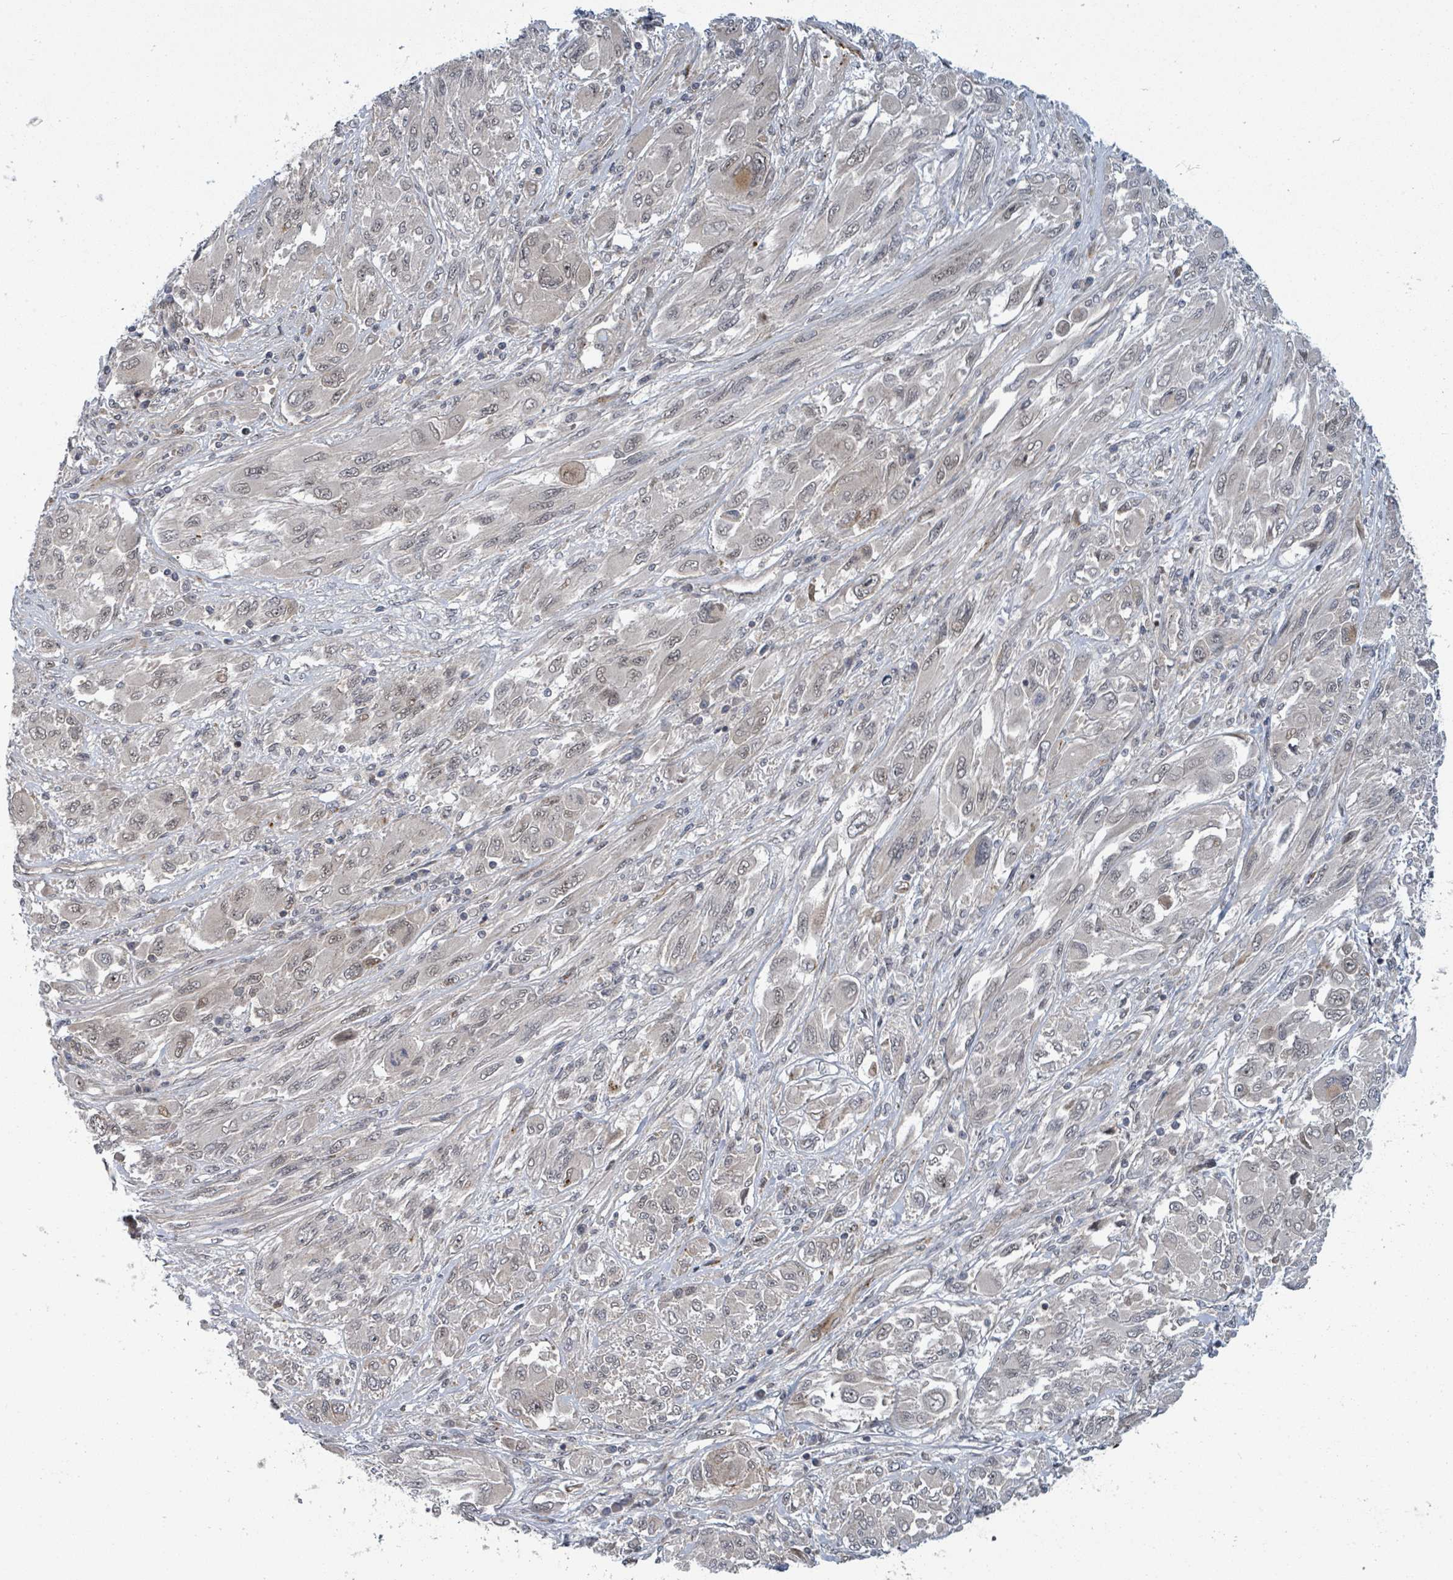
{"staining": {"intensity": "weak", "quantity": "25%-75%", "location": "cytoplasmic/membranous,nuclear"}, "tissue": "melanoma", "cell_type": "Tumor cells", "image_type": "cancer", "snomed": [{"axis": "morphology", "description": "Malignant melanoma, NOS"}, {"axis": "topography", "description": "Skin"}], "caption": "Immunohistochemistry (IHC) (DAB (3,3'-diaminobenzidine)) staining of human melanoma reveals weak cytoplasmic/membranous and nuclear protein staining in about 25%-75% of tumor cells.", "gene": "GTF3C1", "patient": {"sex": "female", "age": 91}}